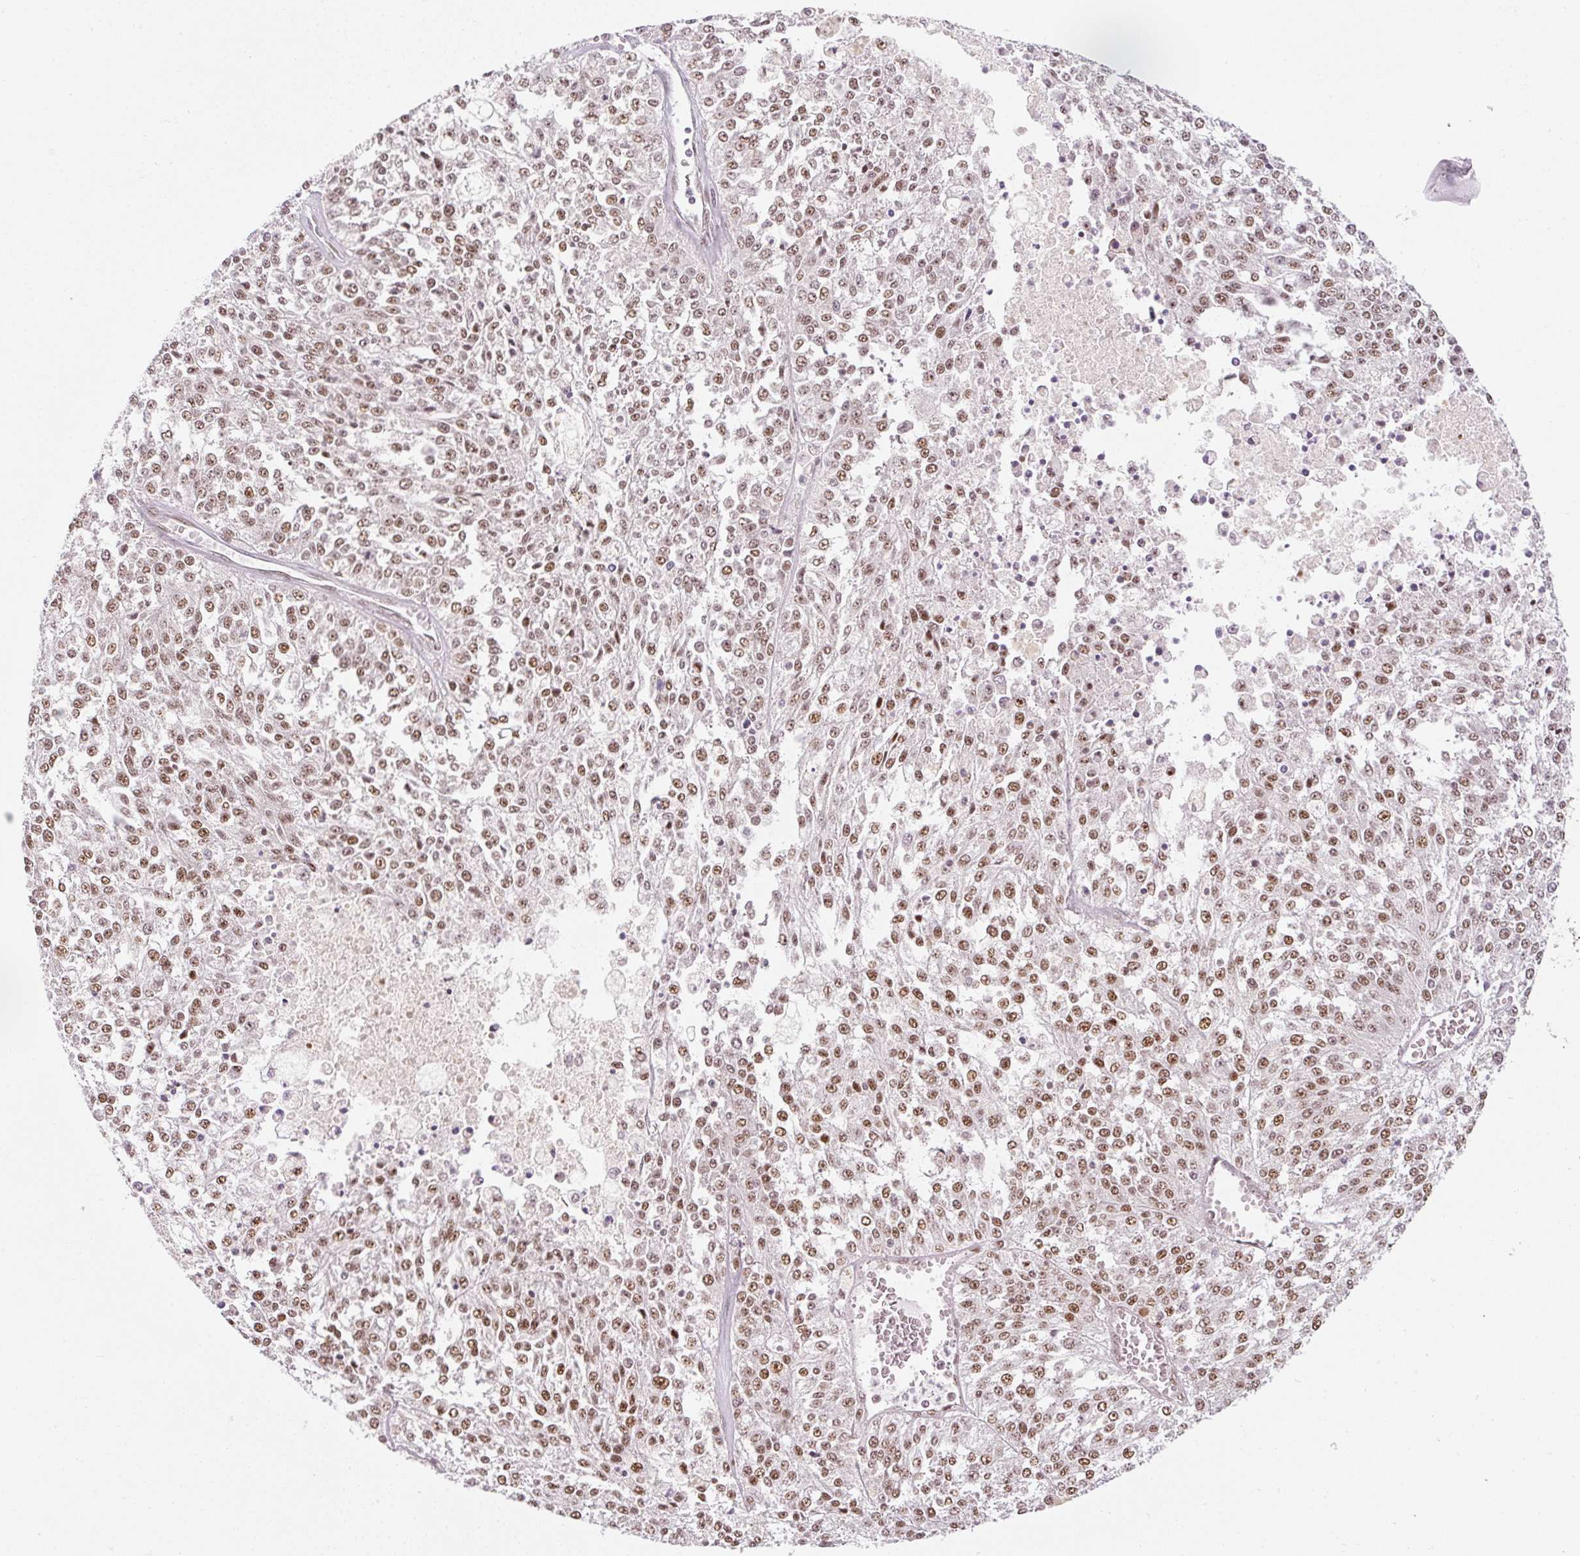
{"staining": {"intensity": "moderate", "quantity": ">75%", "location": "nuclear"}, "tissue": "melanoma", "cell_type": "Tumor cells", "image_type": "cancer", "snomed": [{"axis": "morphology", "description": "Malignant melanoma, NOS"}, {"axis": "topography", "description": "Skin"}], "caption": "Immunohistochemical staining of malignant melanoma exhibits medium levels of moderate nuclear staining in approximately >75% of tumor cells.", "gene": "U2AF2", "patient": {"sex": "female", "age": 64}}